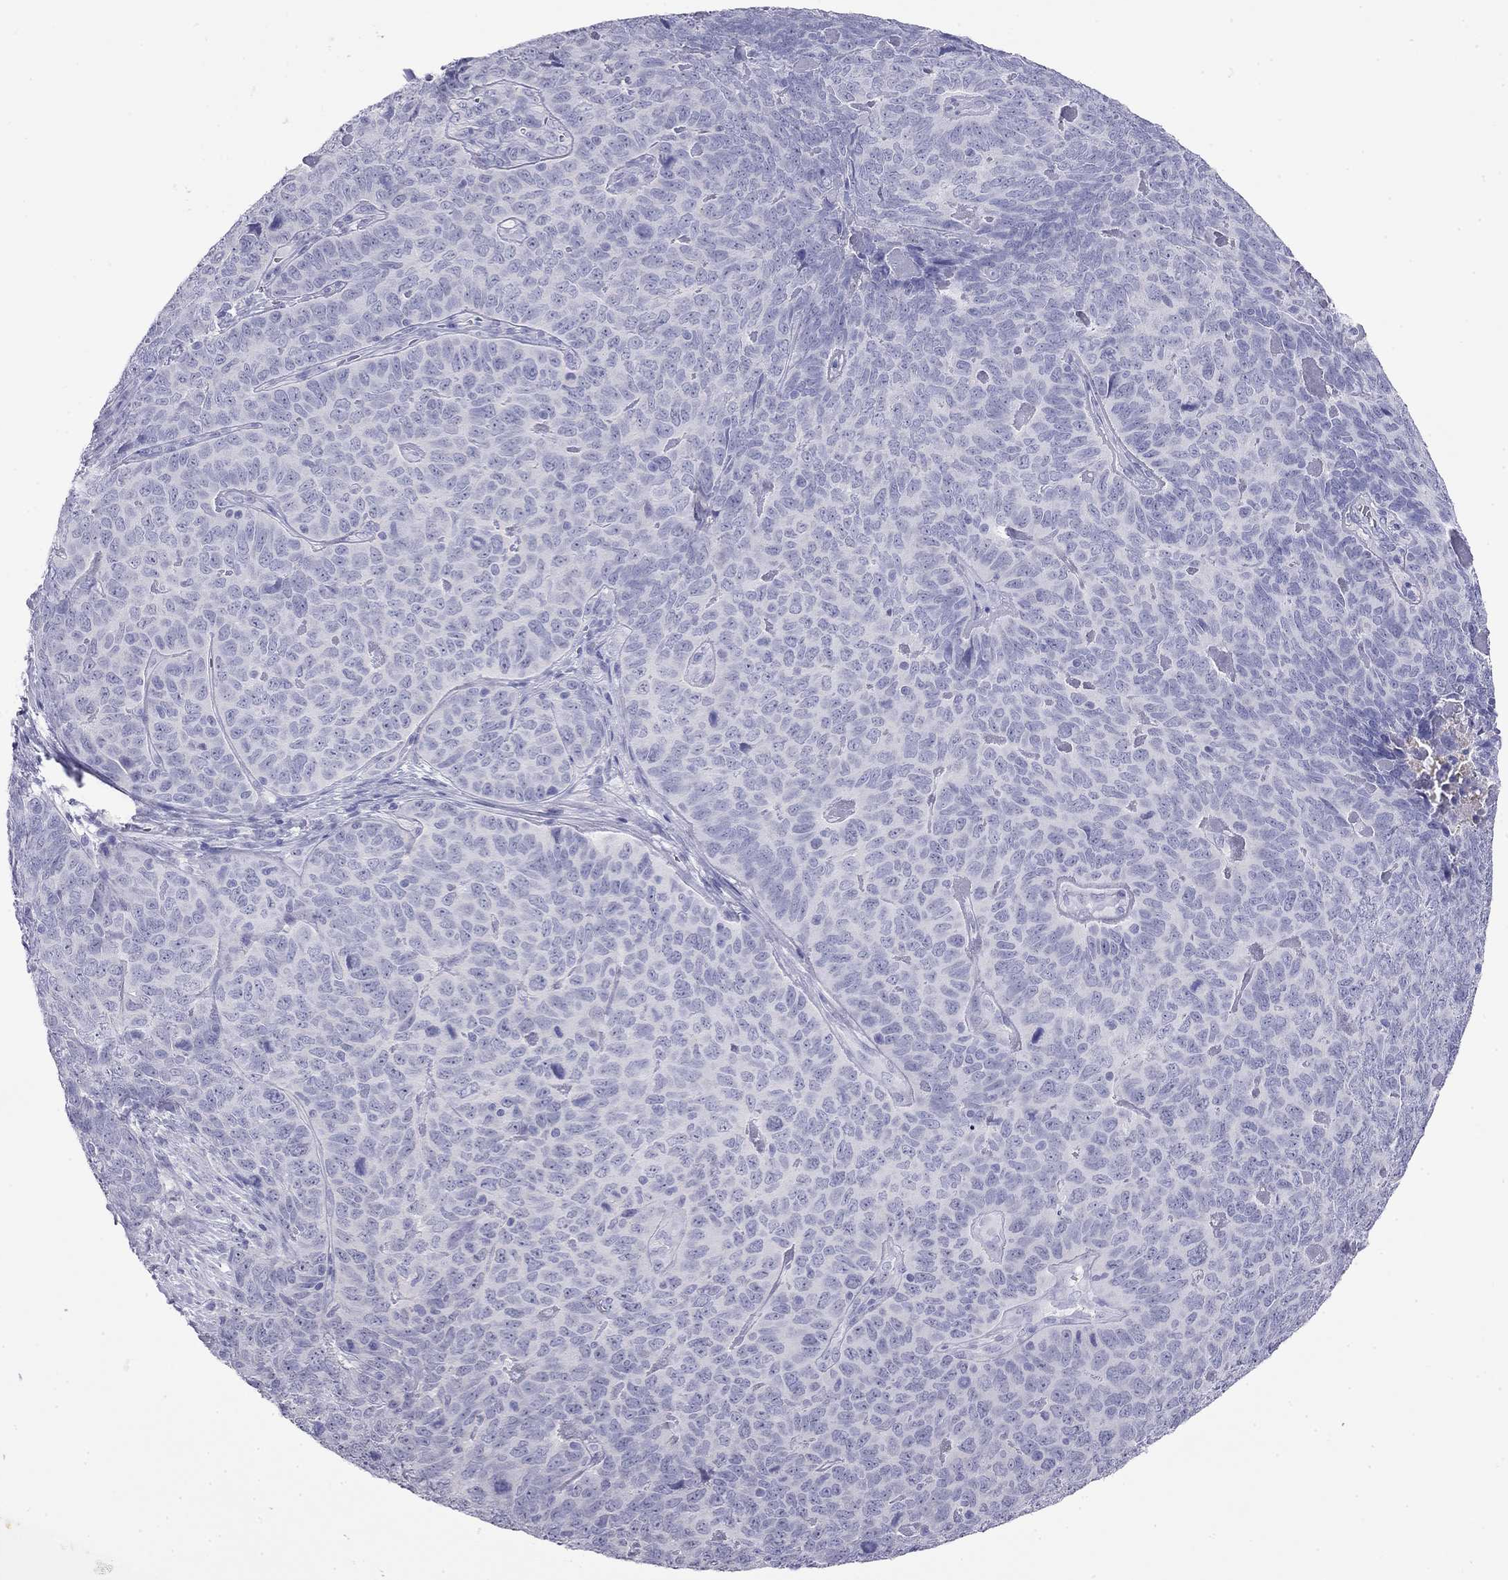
{"staining": {"intensity": "negative", "quantity": "none", "location": "none"}, "tissue": "skin cancer", "cell_type": "Tumor cells", "image_type": "cancer", "snomed": [{"axis": "morphology", "description": "Squamous cell carcinoma, NOS"}, {"axis": "topography", "description": "Skin"}, {"axis": "topography", "description": "Anal"}], "caption": "DAB (3,3'-diaminobenzidine) immunohistochemical staining of skin cancer demonstrates no significant expression in tumor cells.", "gene": "ODF4", "patient": {"sex": "female", "age": 51}}